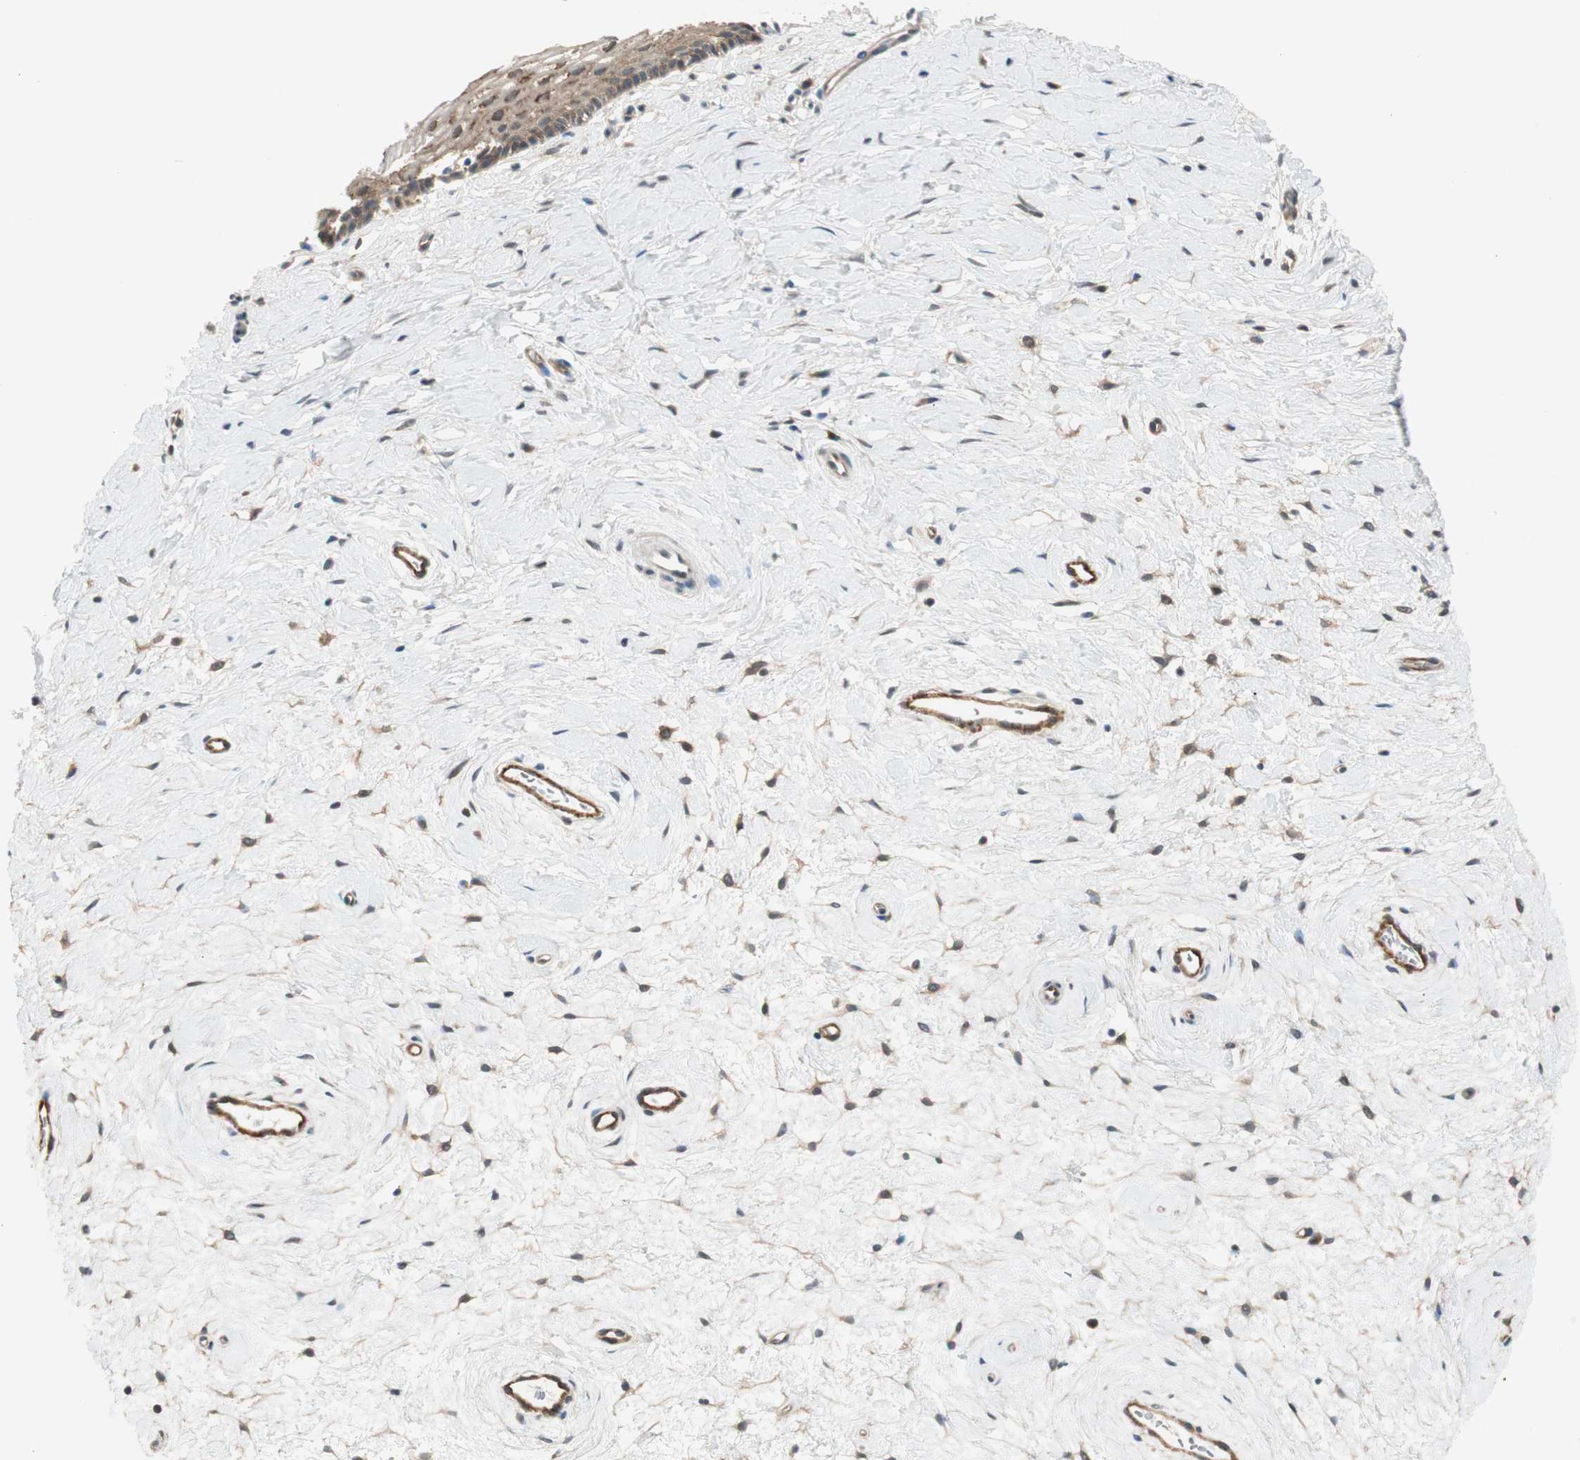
{"staining": {"intensity": "moderate", "quantity": ">75%", "location": "cytoplasmic/membranous"}, "tissue": "cervix", "cell_type": "Glandular cells", "image_type": "normal", "snomed": [{"axis": "morphology", "description": "Normal tissue, NOS"}, {"axis": "topography", "description": "Cervix"}], "caption": "Immunohistochemistry (IHC) of normal human cervix shows medium levels of moderate cytoplasmic/membranous positivity in about >75% of glandular cells. The staining was performed using DAB (3,3'-diaminobenzidine), with brown indicating positive protein expression. Nuclei are stained blue with hematoxylin.", "gene": "PSMD8", "patient": {"sex": "female", "age": 39}}